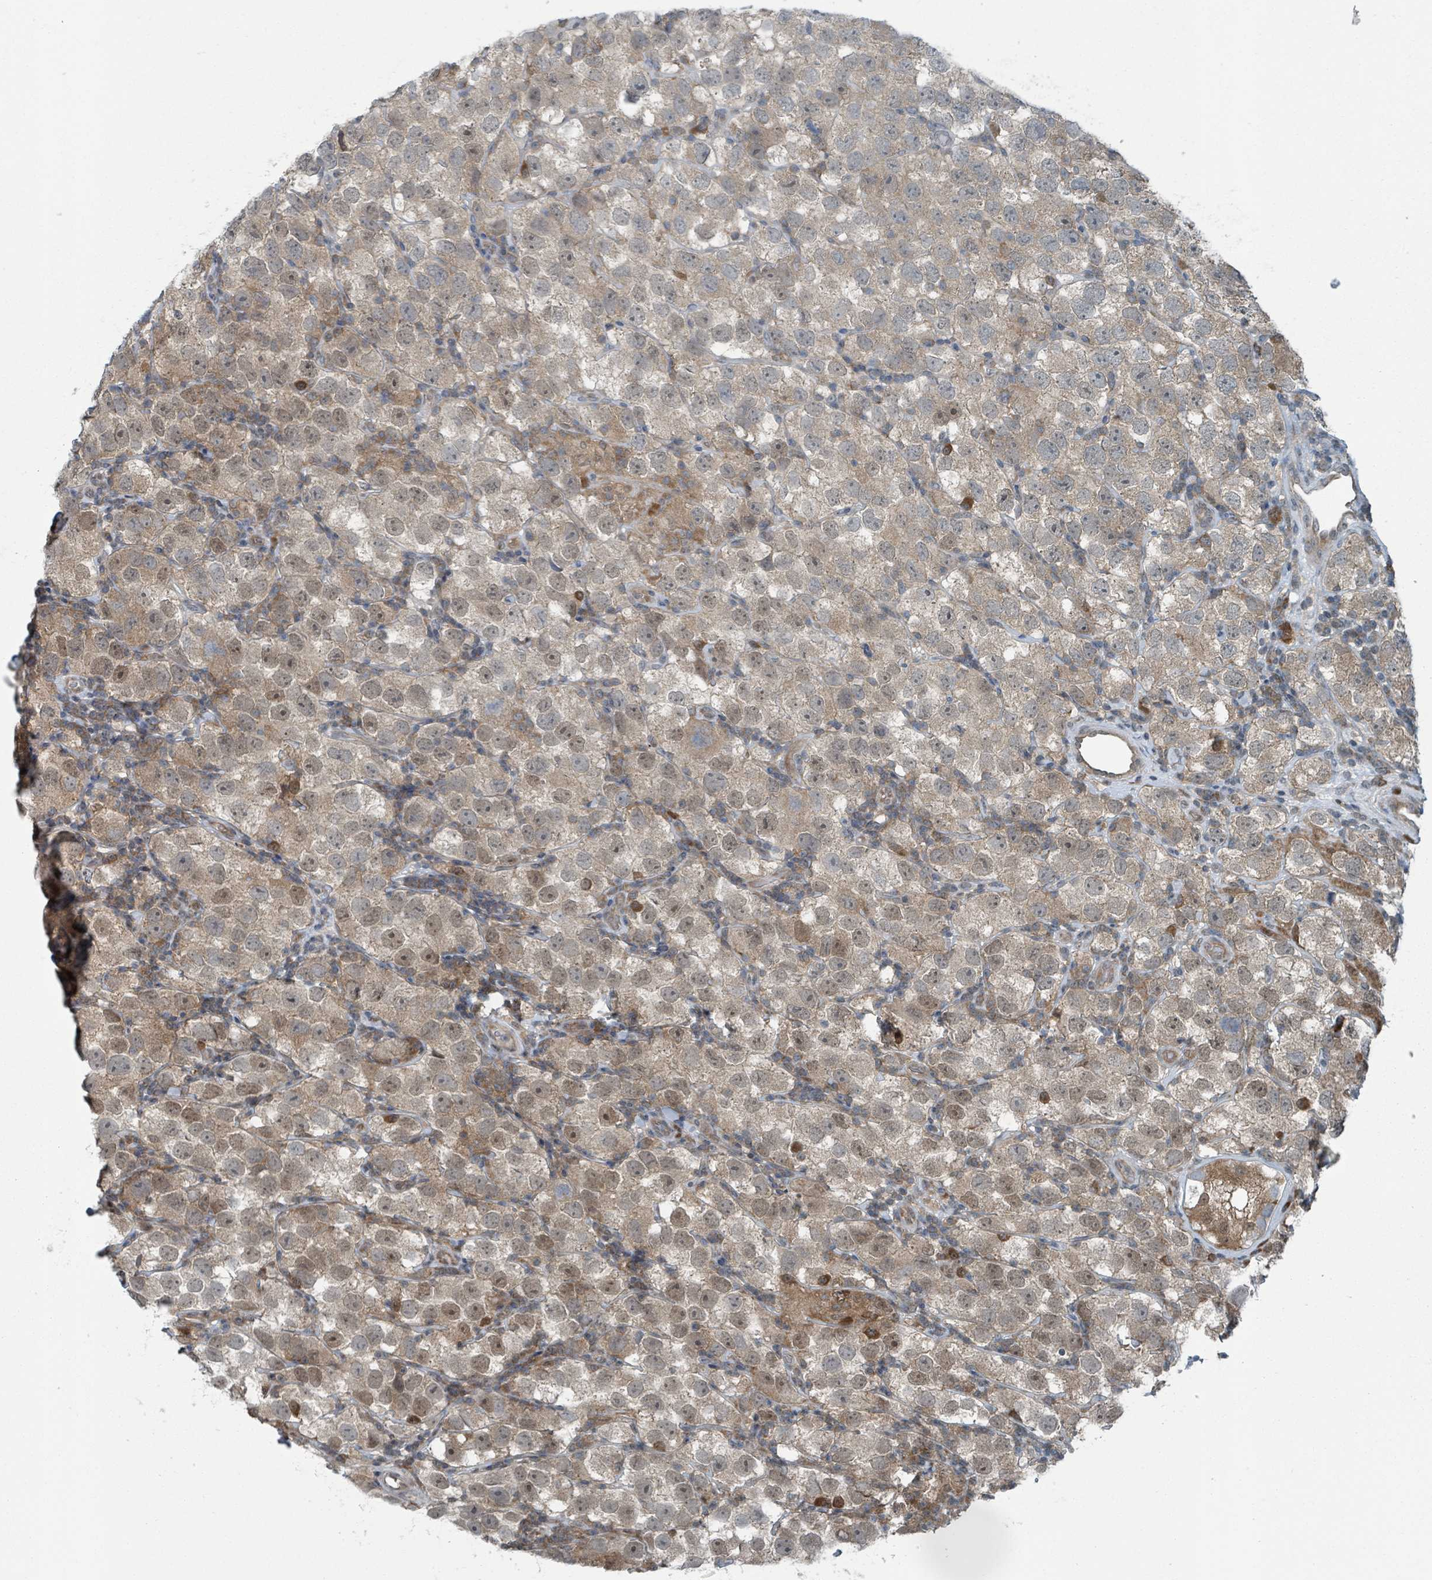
{"staining": {"intensity": "weak", "quantity": ">75%", "location": "cytoplasmic/membranous,nuclear"}, "tissue": "testis cancer", "cell_type": "Tumor cells", "image_type": "cancer", "snomed": [{"axis": "morphology", "description": "Seminoma, NOS"}, {"axis": "topography", "description": "Testis"}], "caption": "Testis cancer was stained to show a protein in brown. There is low levels of weak cytoplasmic/membranous and nuclear positivity in about >75% of tumor cells. The protein of interest is stained brown, and the nuclei are stained in blue (DAB IHC with brightfield microscopy, high magnification).", "gene": "GOLGA7", "patient": {"sex": "male", "age": 26}}